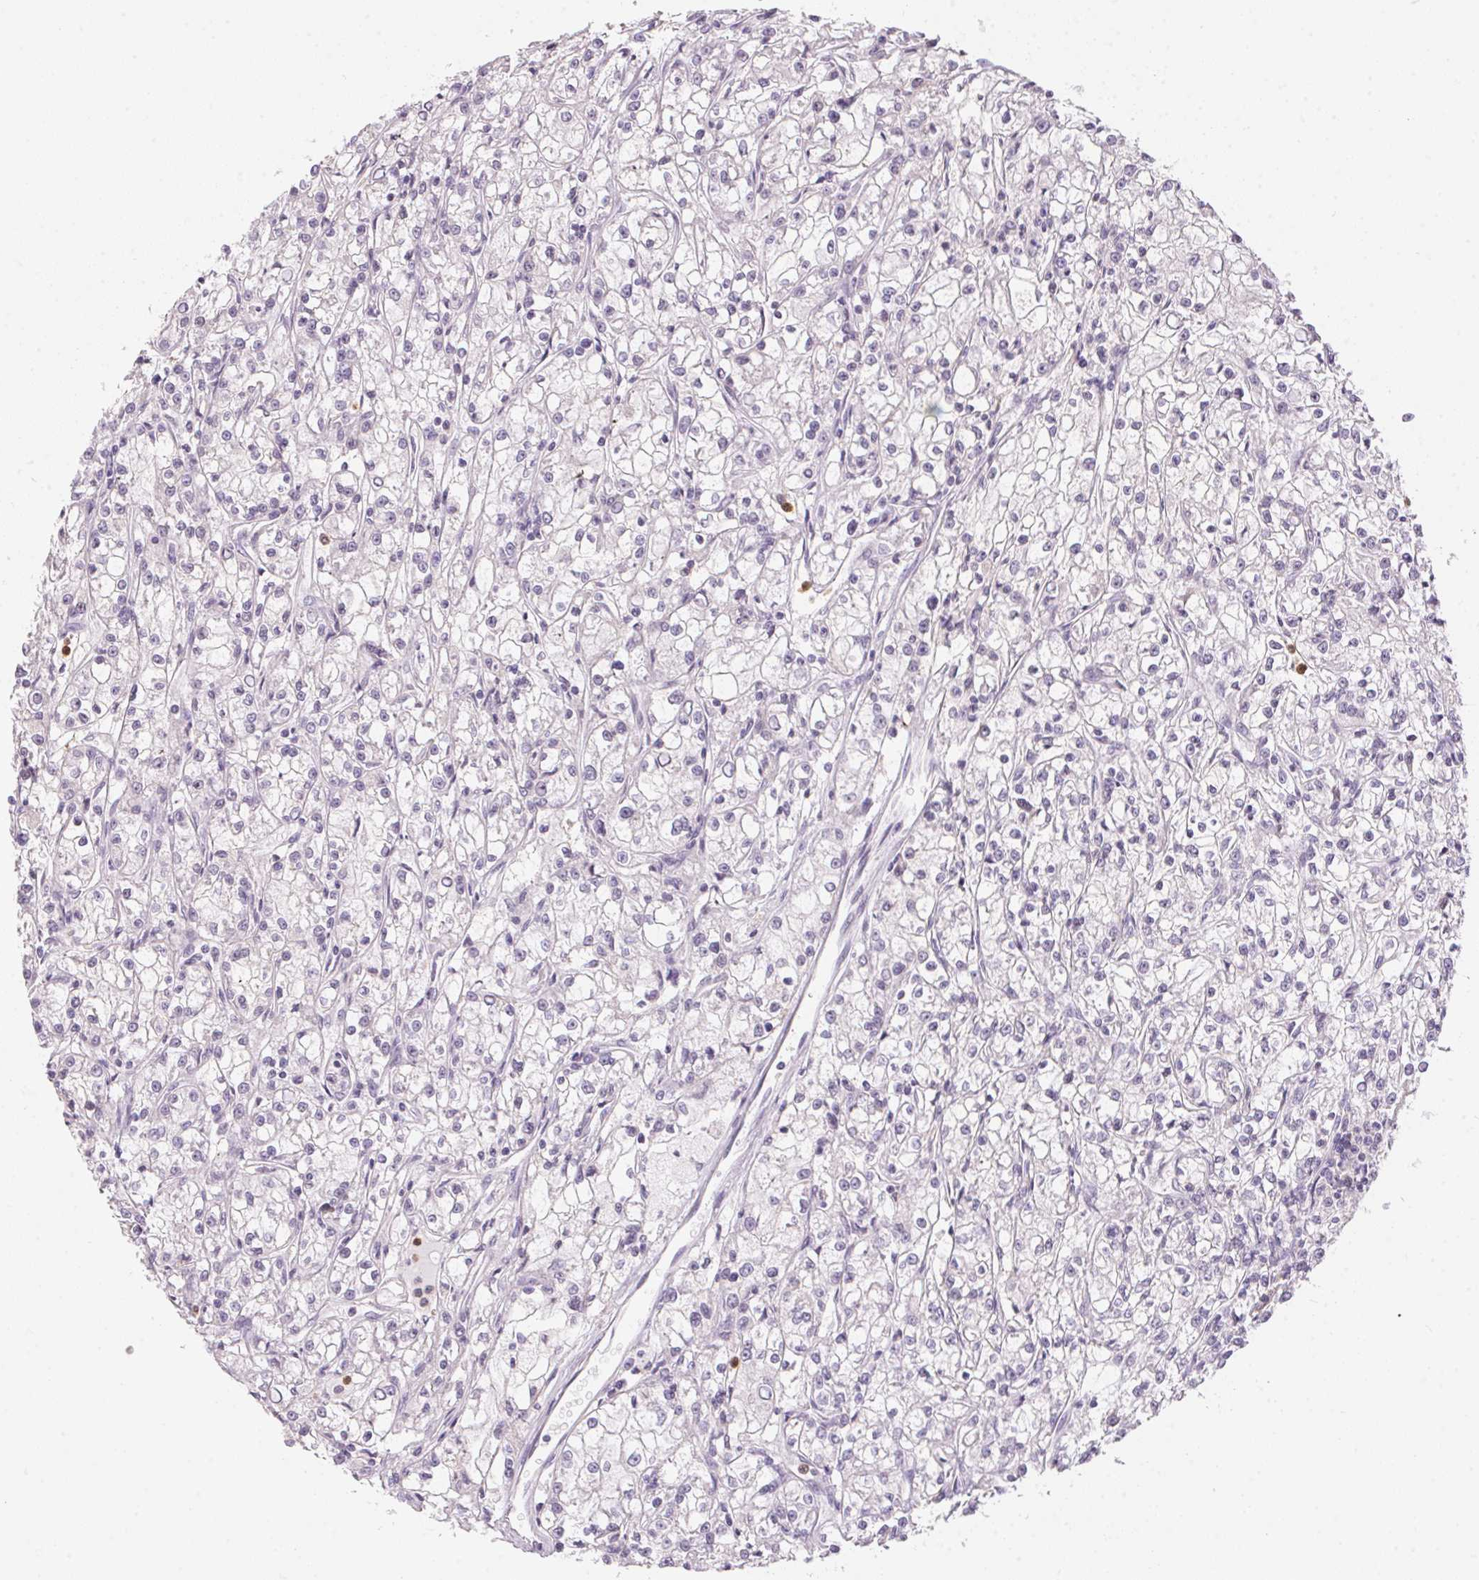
{"staining": {"intensity": "negative", "quantity": "none", "location": "none"}, "tissue": "renal cancer", "cell_type": "Tumor cells", "image_type": "cancer", "snomed": [{"axis": "morphology", "description": "Adenocarcinoma, NOS"}, {"axis": "topography", "description": "Kidney"}], "caption": "Micrograph shows no protein positivity in tumor cells of renal adenocarcinoma tissue.", "gene": "SERPINB1", "patient": {"sex": "female", "age": 59}}